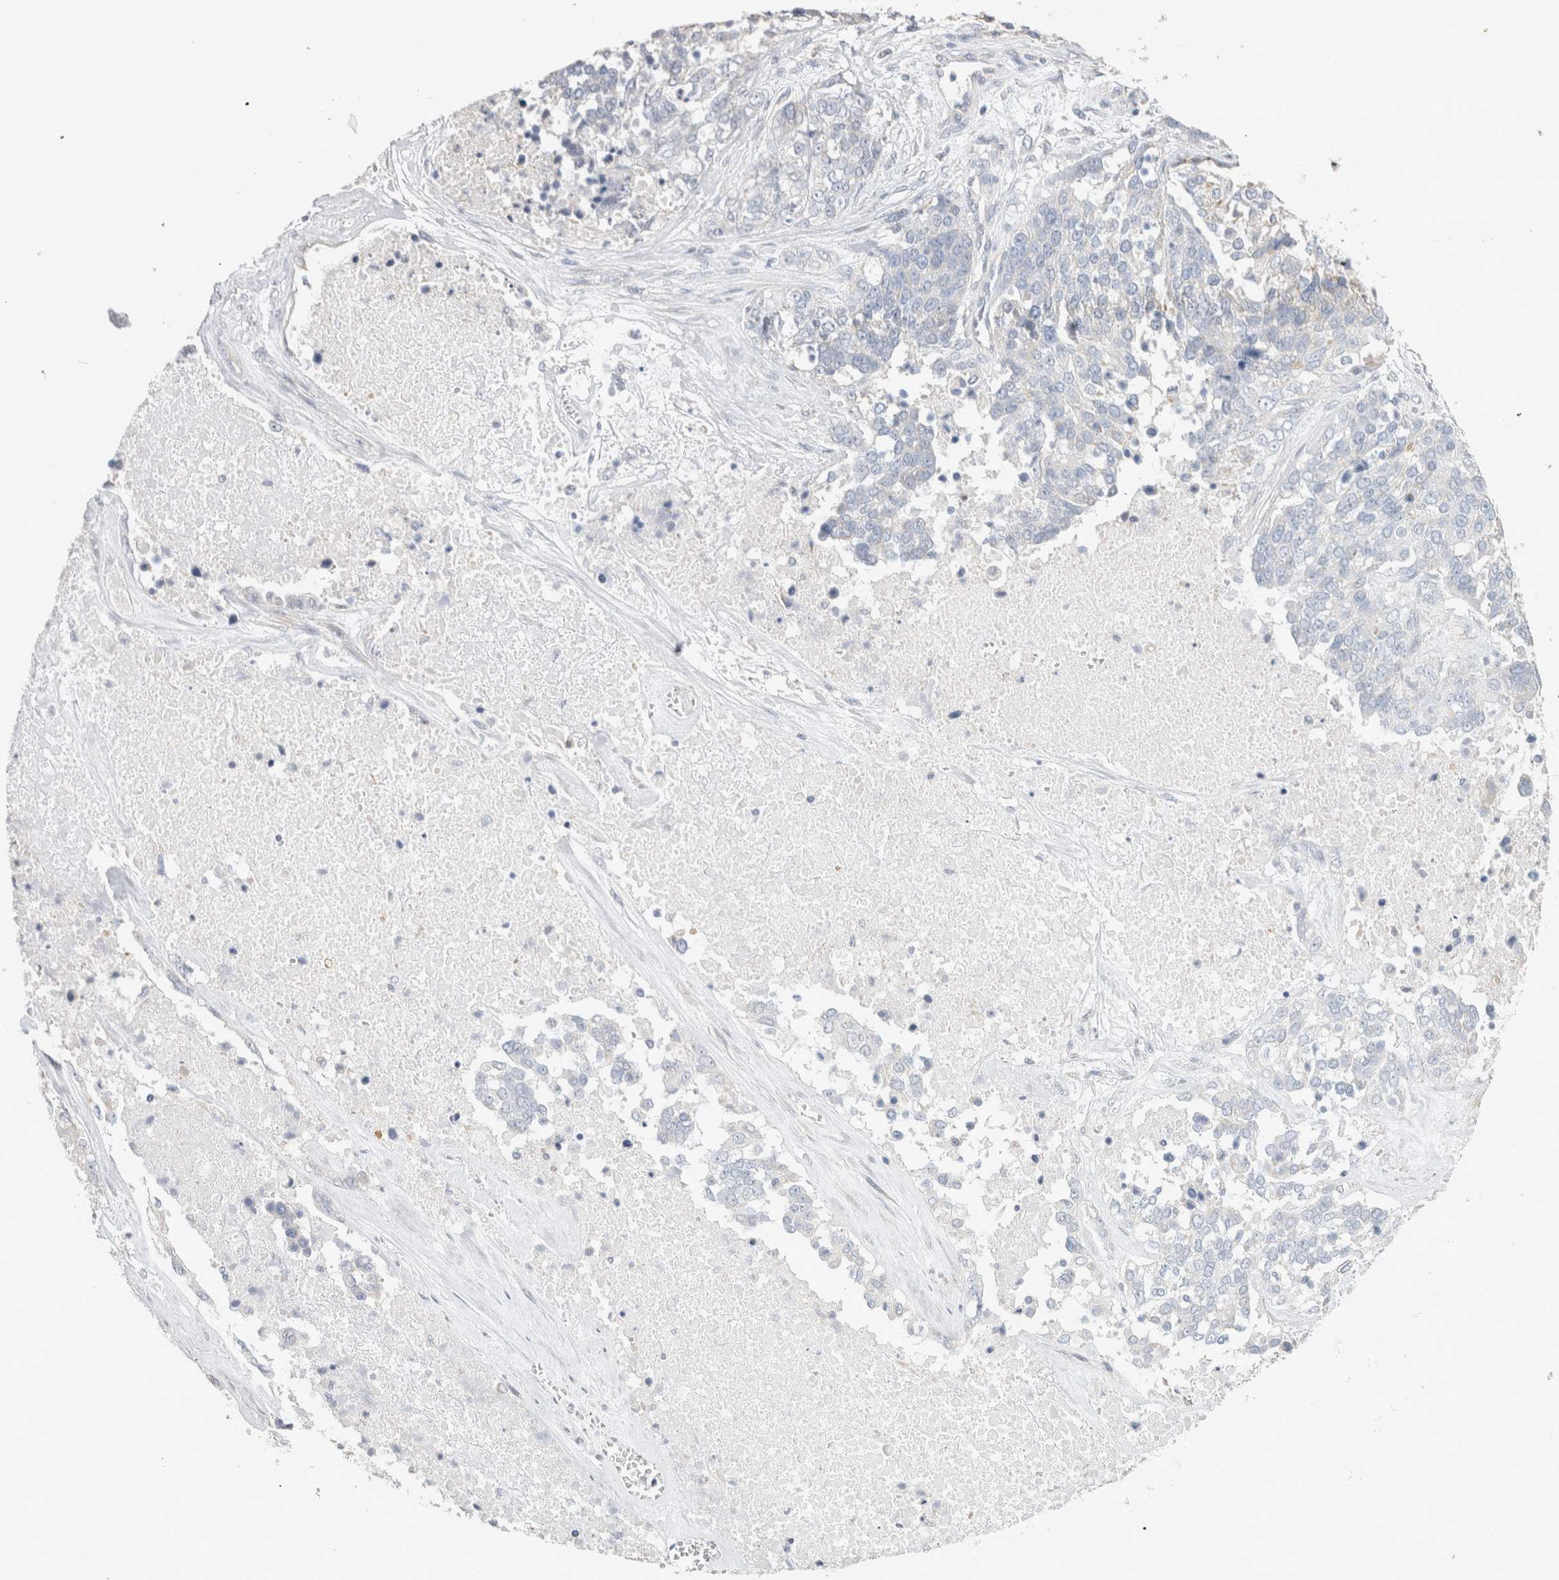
{"staining": {"intensity": "negative", "quantity": "none", "location": "none"}, "tissue": "ovarian cancer", "cell_type": "Tumor cells", "image_type": "cancer", "snomed": [{"axis": "morphology", "description": "Cystadenocarcinoma, serous, NOS"}, {"axis": "topography", "description": "Ovary"}], "caption": "Serous cystadenocarcinoma (ovarian) was stained to show a protein in brown. There is no significant staining in tumor cells.", "gene": "DMD", "patient": {"sex": "female", "age": 44}}